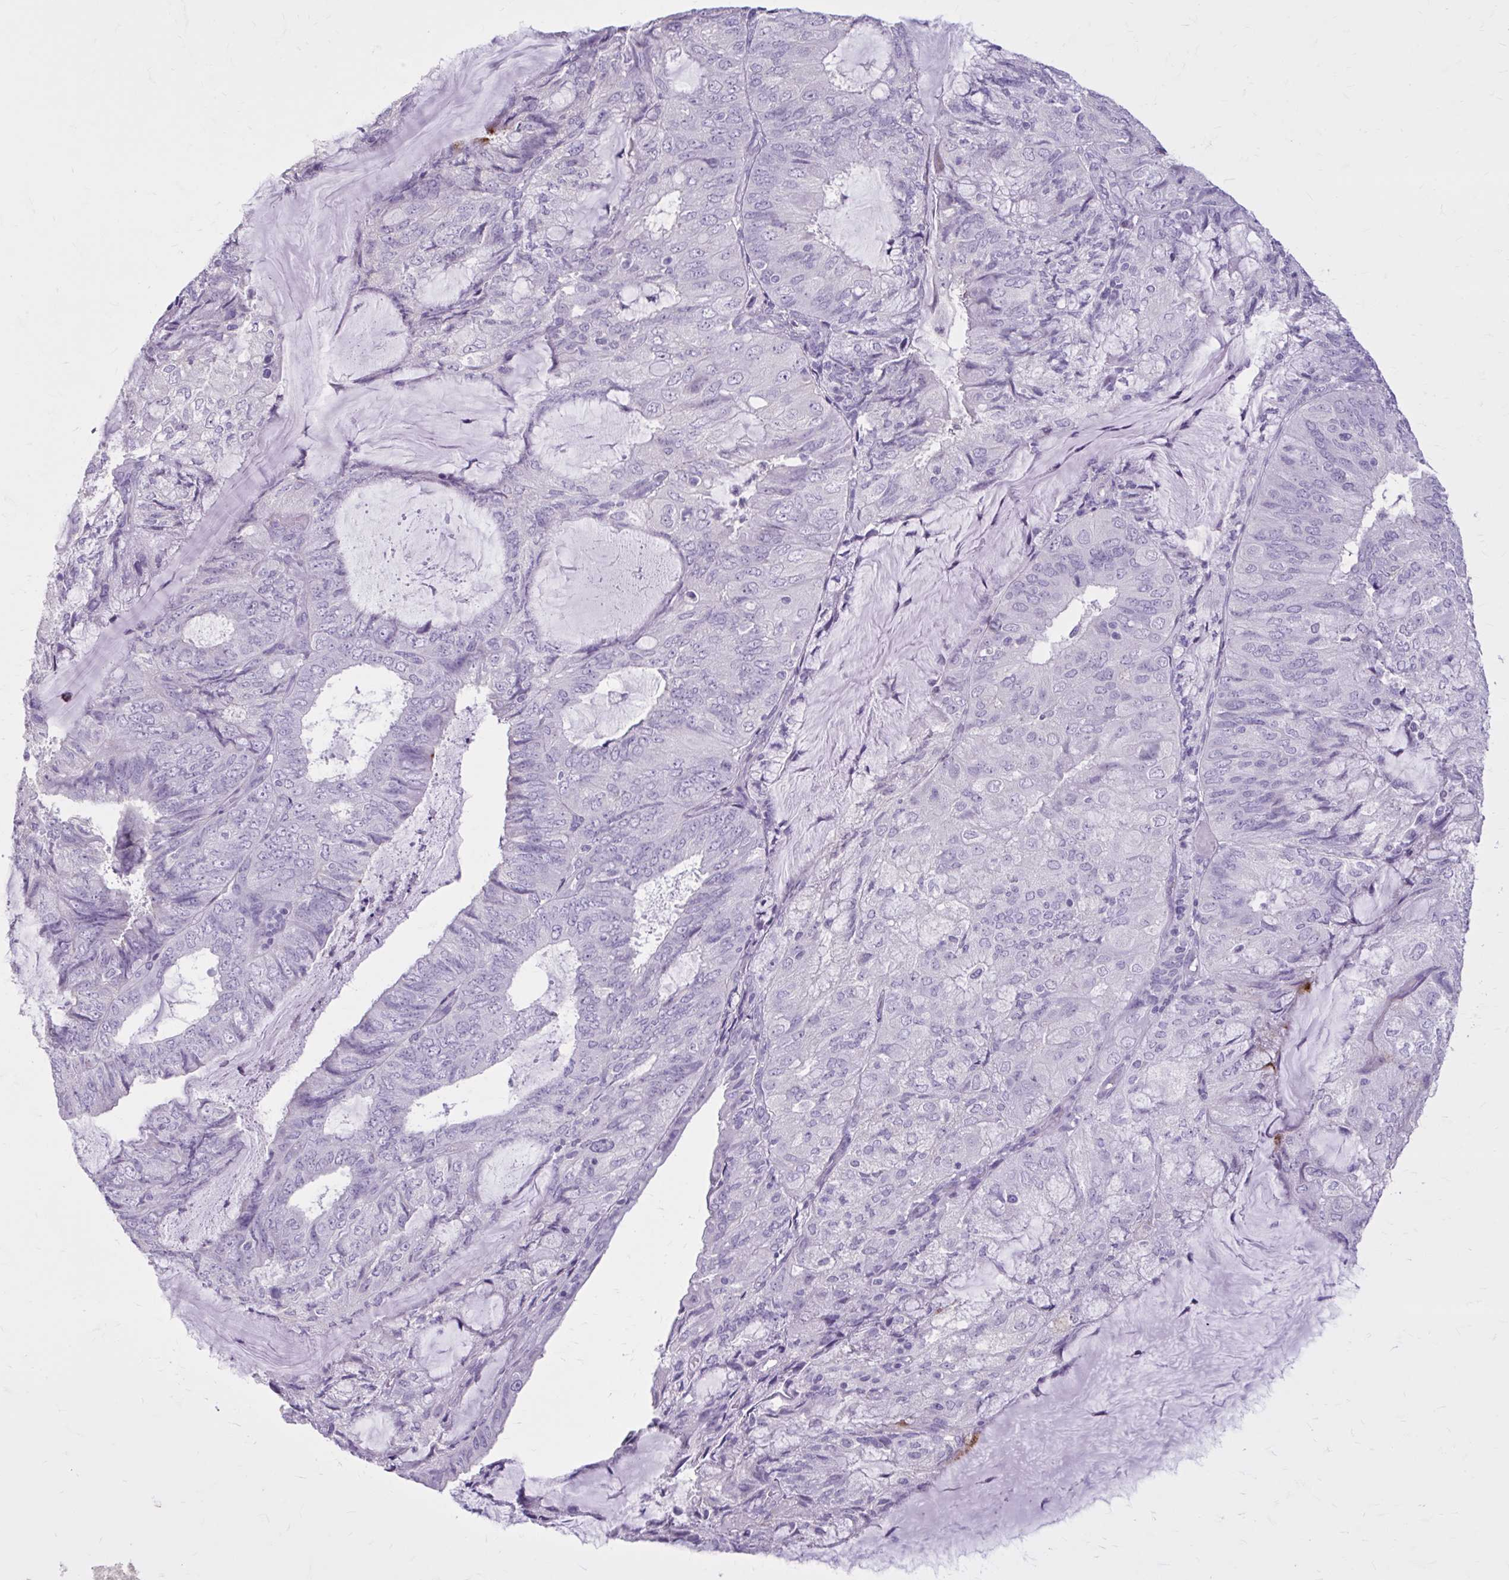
{"staining": {"intensity": "negative", "quantity": "none", "location": "none"}, "tissue": "endometrial cancer", "cell_type": "Tumor cells", "image_type": "cancer", "snomed": [{"axis": "morphology", "description": "Adenocarcinoma, NOS"}, {"axis": "topography", "description": "Endometrium"}], "caption": "Immunohistochemistry of human endometrial cancer (adenocarcinoma) demonstrates no positivity in tumor cells.", "gene": "OR4B1", "patient": {"sex": "female", "age": 81}}